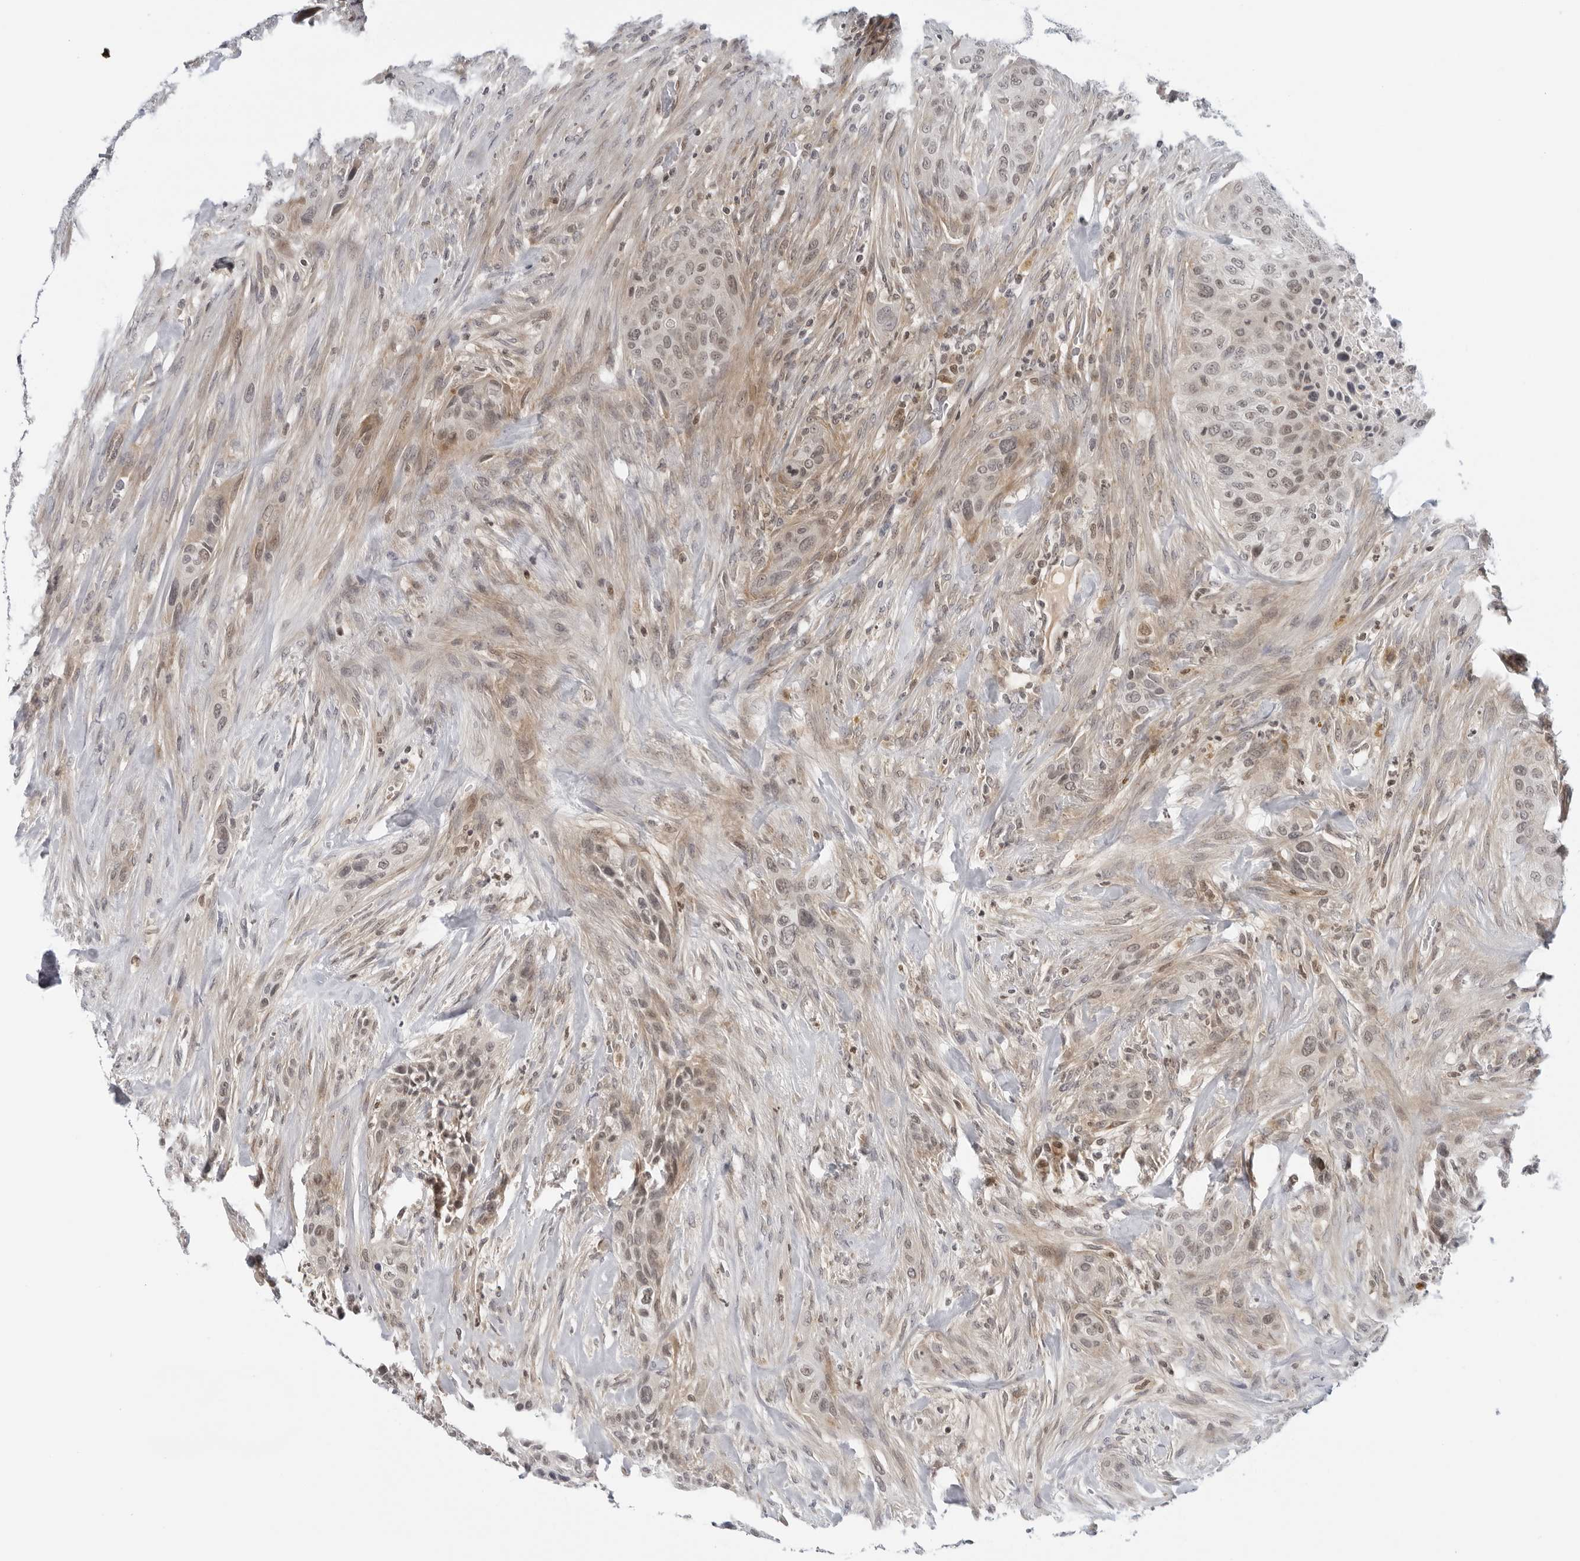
{"staining": {"intensity": "weak", "quantity": "25%-75%", "location": "nuclear"}, "tissue": "urothelial cancer", "cell_type": "Tumor cells", "image_type": "cancer", "snomed": [{"axis": "morphology", "description": "Urothelial carcinoma, High grade"}, {"axis": "topography", "description": "Urinary bladder"}], "caption": "Tumor cells demonstrate low levels of weak nuclear expression in approximately 25%-75% of cells in human urothelial carcinoma (high-grade). Using DAB (brown) and hematoxylin (blue) stains, captured at high magnification using brightfield microscopy.", "gene": "SUGCT", "patient": {"sex": "male", "age": 35}}